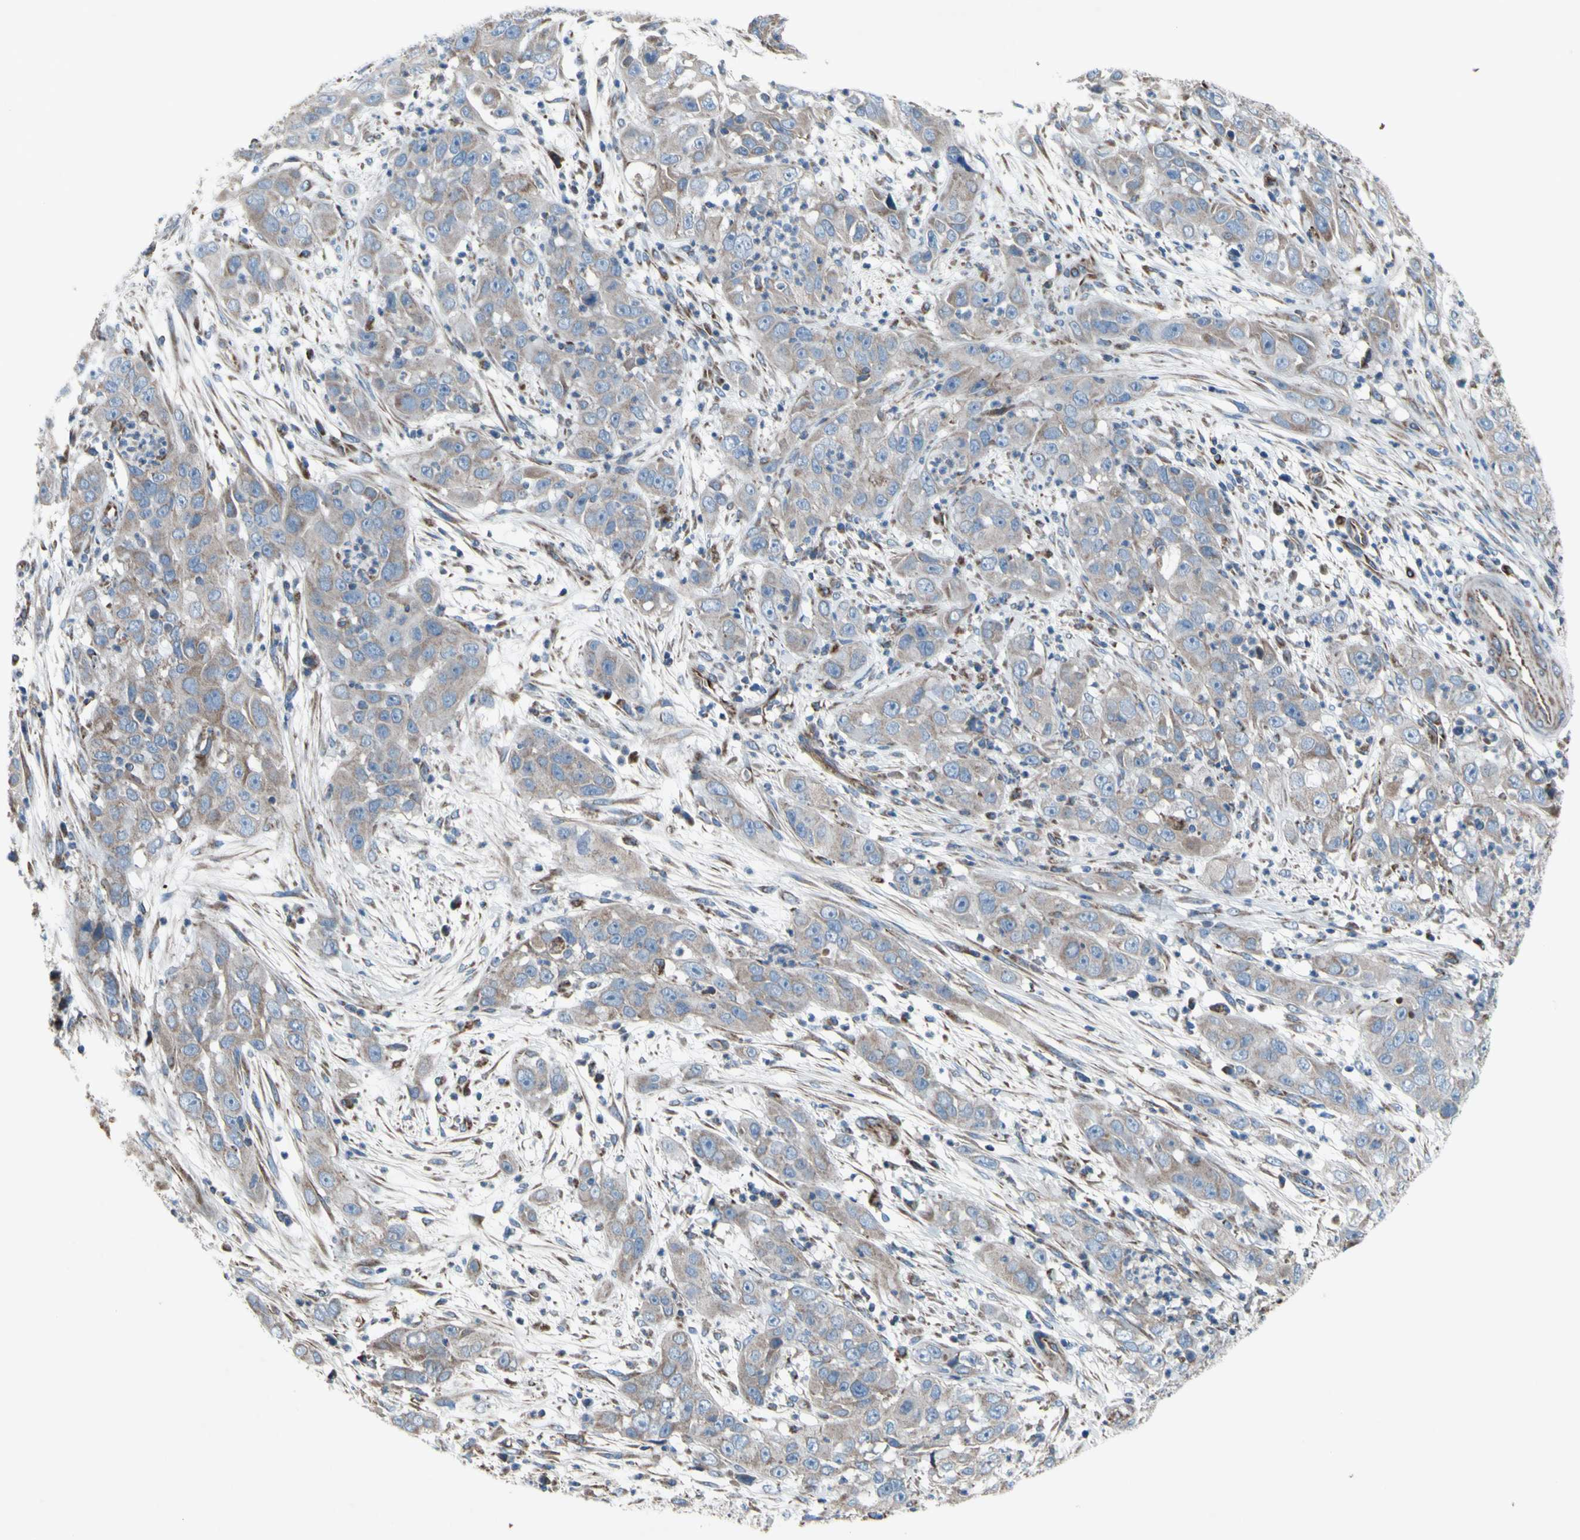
{"staining": {"intensity": "weak", "quantity": ">75%", "location": "cytoplasmic/membranous"}, "tissue": "cervical cancer", "cell_type": "Tumor cells", "image_type": "cancer", "snomed": [{"axis": "morphology", "description": "Squamous cell carcinoma, NOS"}, {"axis": "topography", "description": "Cervix"}], "caption": "A brown stain shows weak cytoplasmic/membranous expression of a protein in human squamous cell carcinoma (cervical) tumor cells.", "gene": "EMC7", "patient": {"sex": "female", "age": 32}}